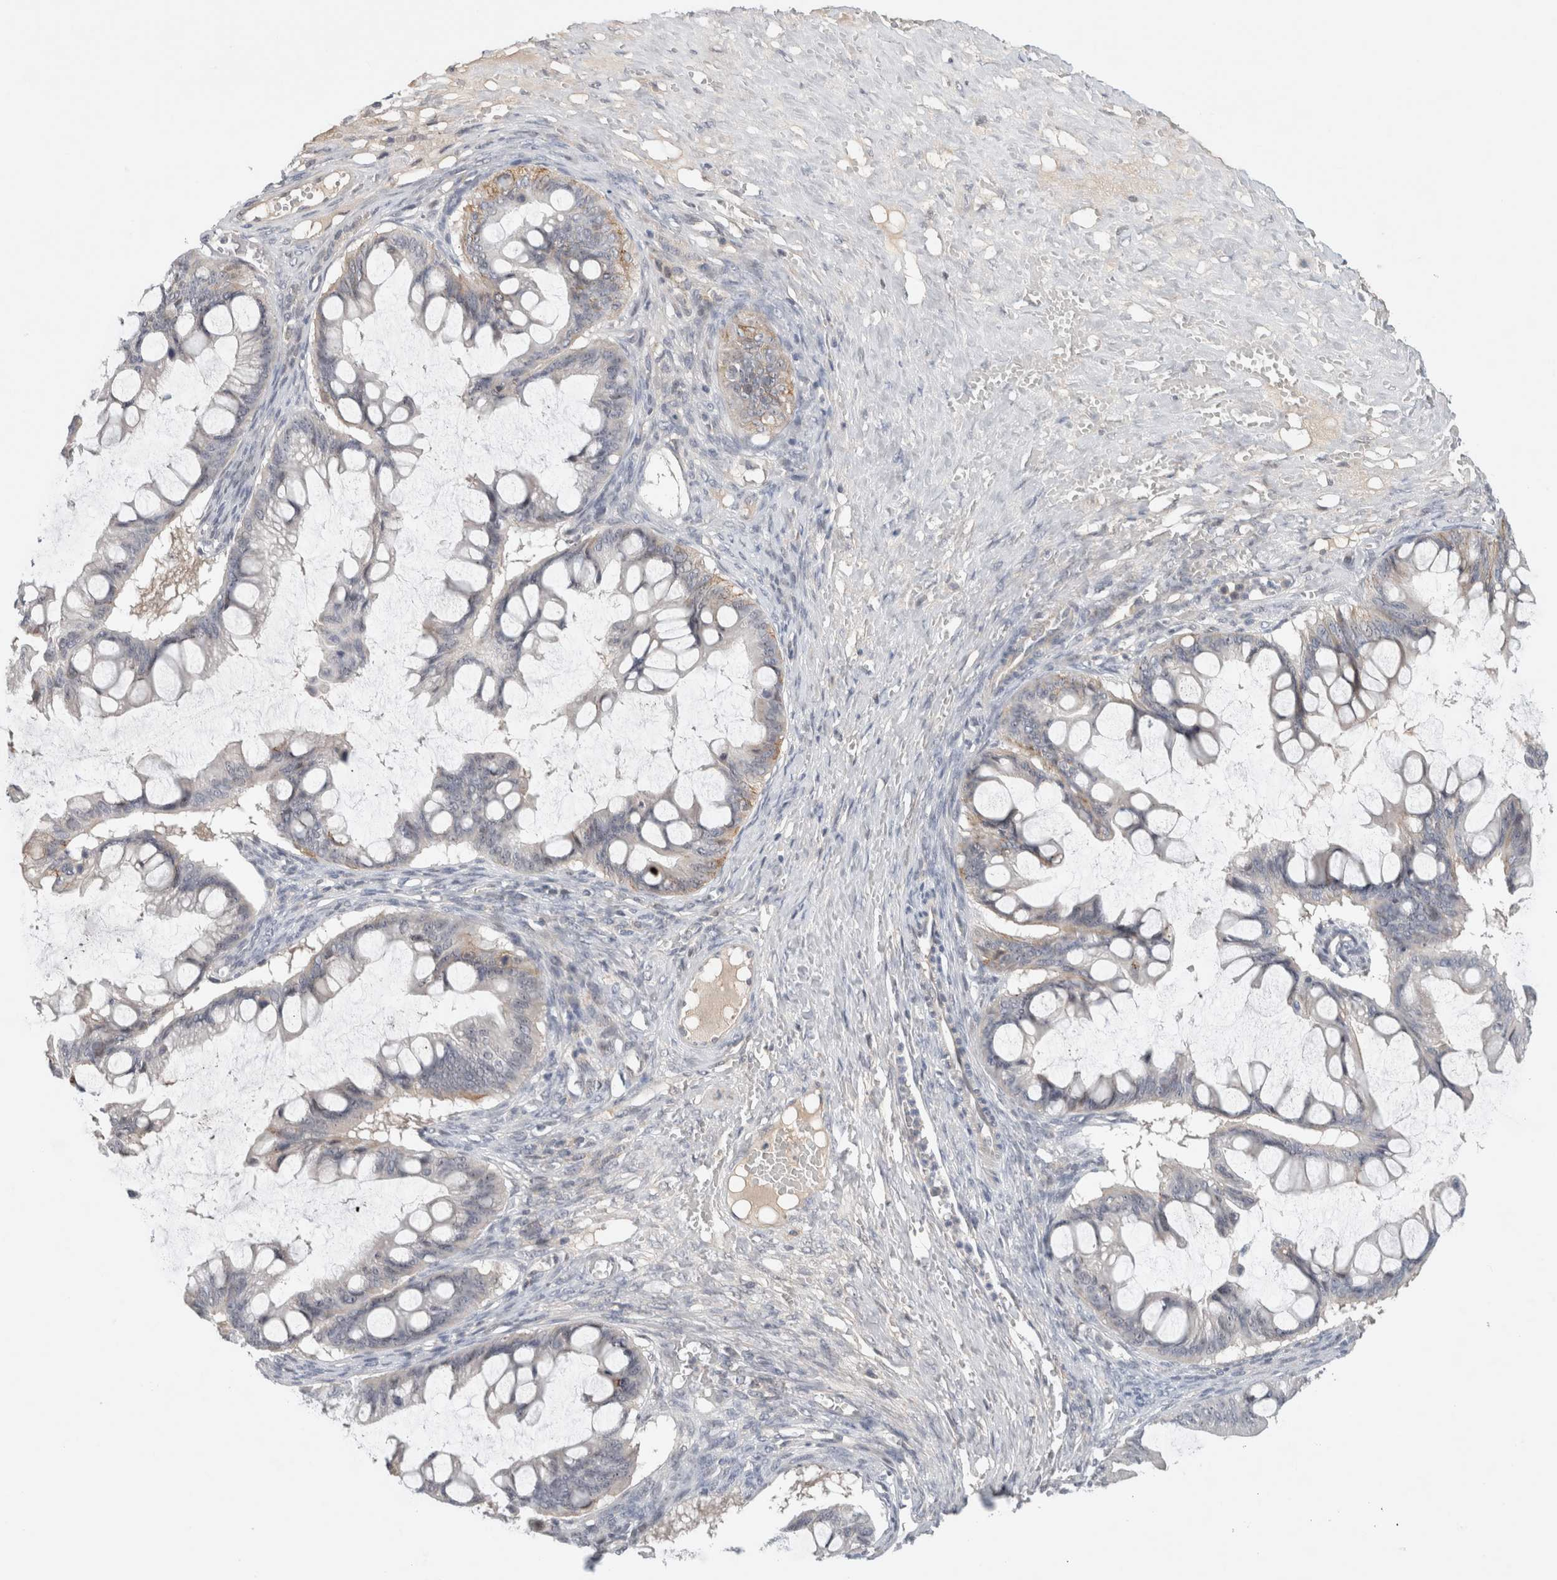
{"staining": {"intensity": "weak", "quantity": "<25%", "location": "cytoplasmic/membranous"}, "tissue": "ovarian cancer", "cell_type": "Tumor cells", "image_type": "cancer", "snomed": [{"axis": "morphology", "description": "Cystadenocarcinoma, mucinous, NOS"}, {"axis": "topography", "description": "Ovary"}], "caption": "Ovarian cancer was stained to show a protein in brown. There is no significant positivity in tumor cells.", "gene": "HCN3", "patient": {"sex": "female", "age": 73}}